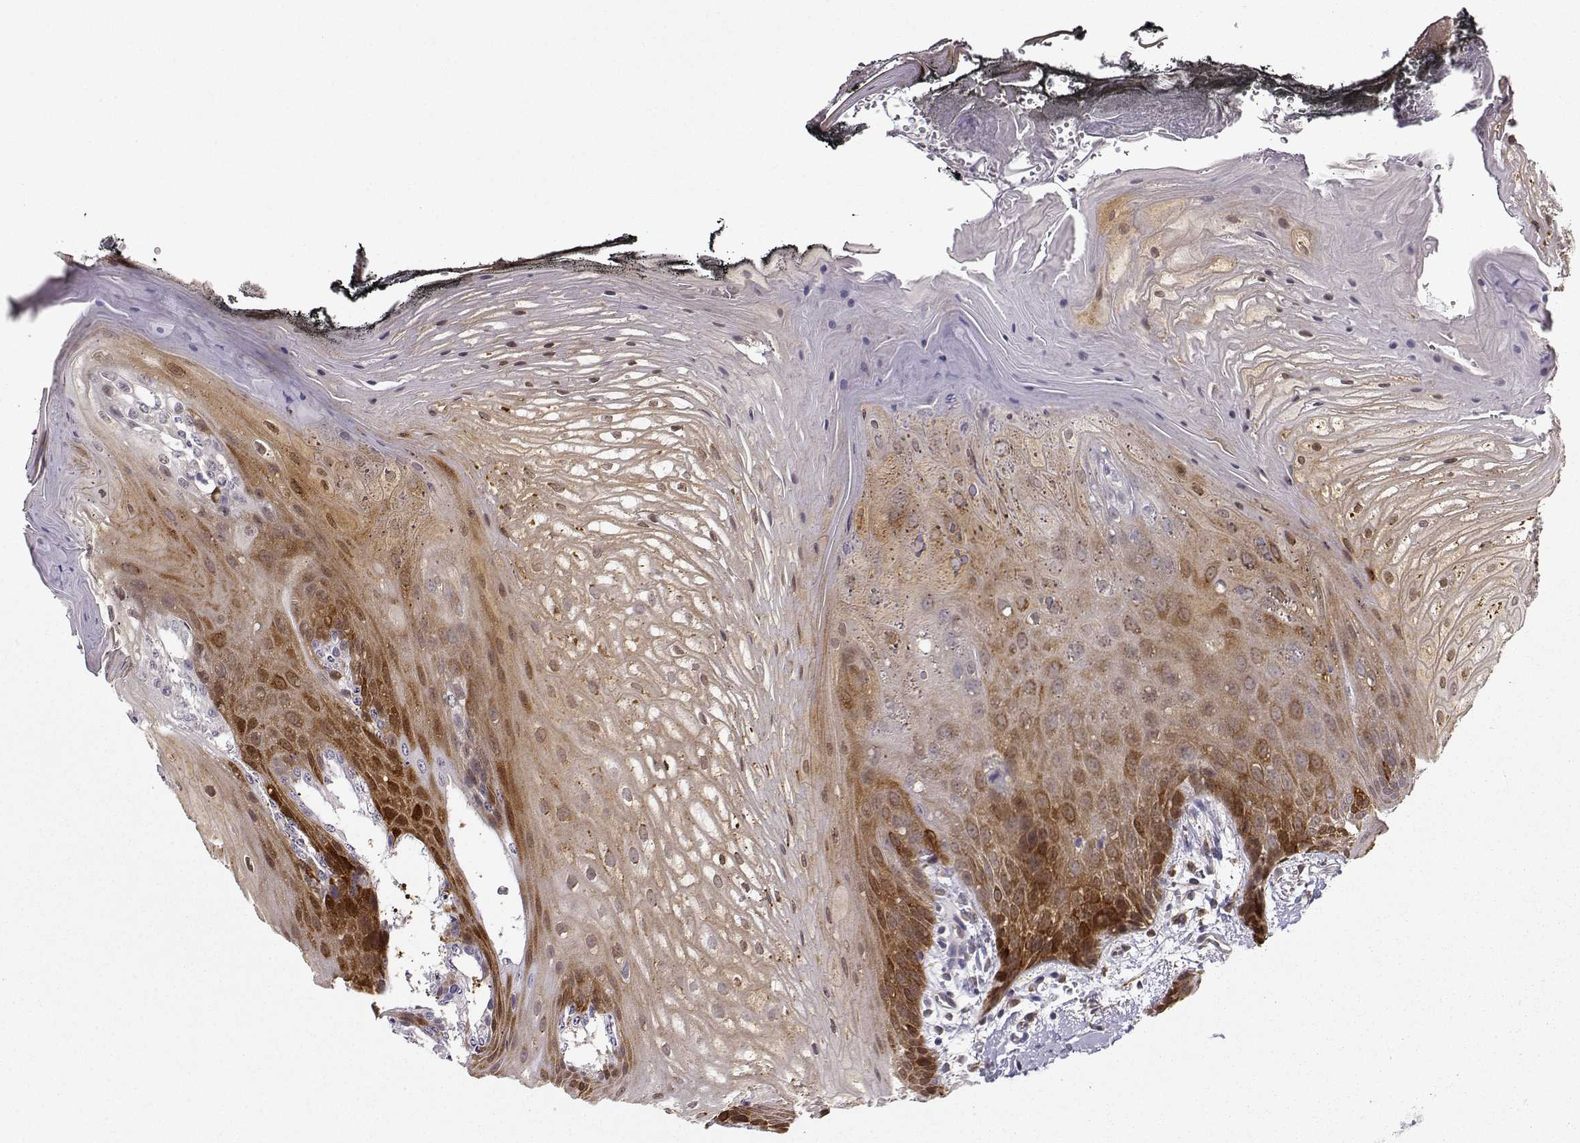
{"staining": {"intensity": "strong", "quantity": "25%-75%", "location": "cytoplasmic/membranous"}, "tissue": "oral mucosa", "cell_type": "Squamous epithelial cells", "image_type": "normal", "snomed": [{"axis": "morphology", "description": "Normal tissue, NOS"}, {"axis": "morphology", "description": "Squamous cell carcinoma, NOS"}, {"axis": "topography", "description": "Oral tissue"}, {"axis": "topography", "description": "Head-Neck"}], "caption": "A brown stain shows strong cytoplasmic/membranous positivity of a protein in squamous epithelial cells of benign oral mucosa. (DAB (3,3'-diaminobenzidine) IHC with brightfield microscopy, high magnification).", "gene": "NQO1", "patient": {"sex": "male", "age": 65}}